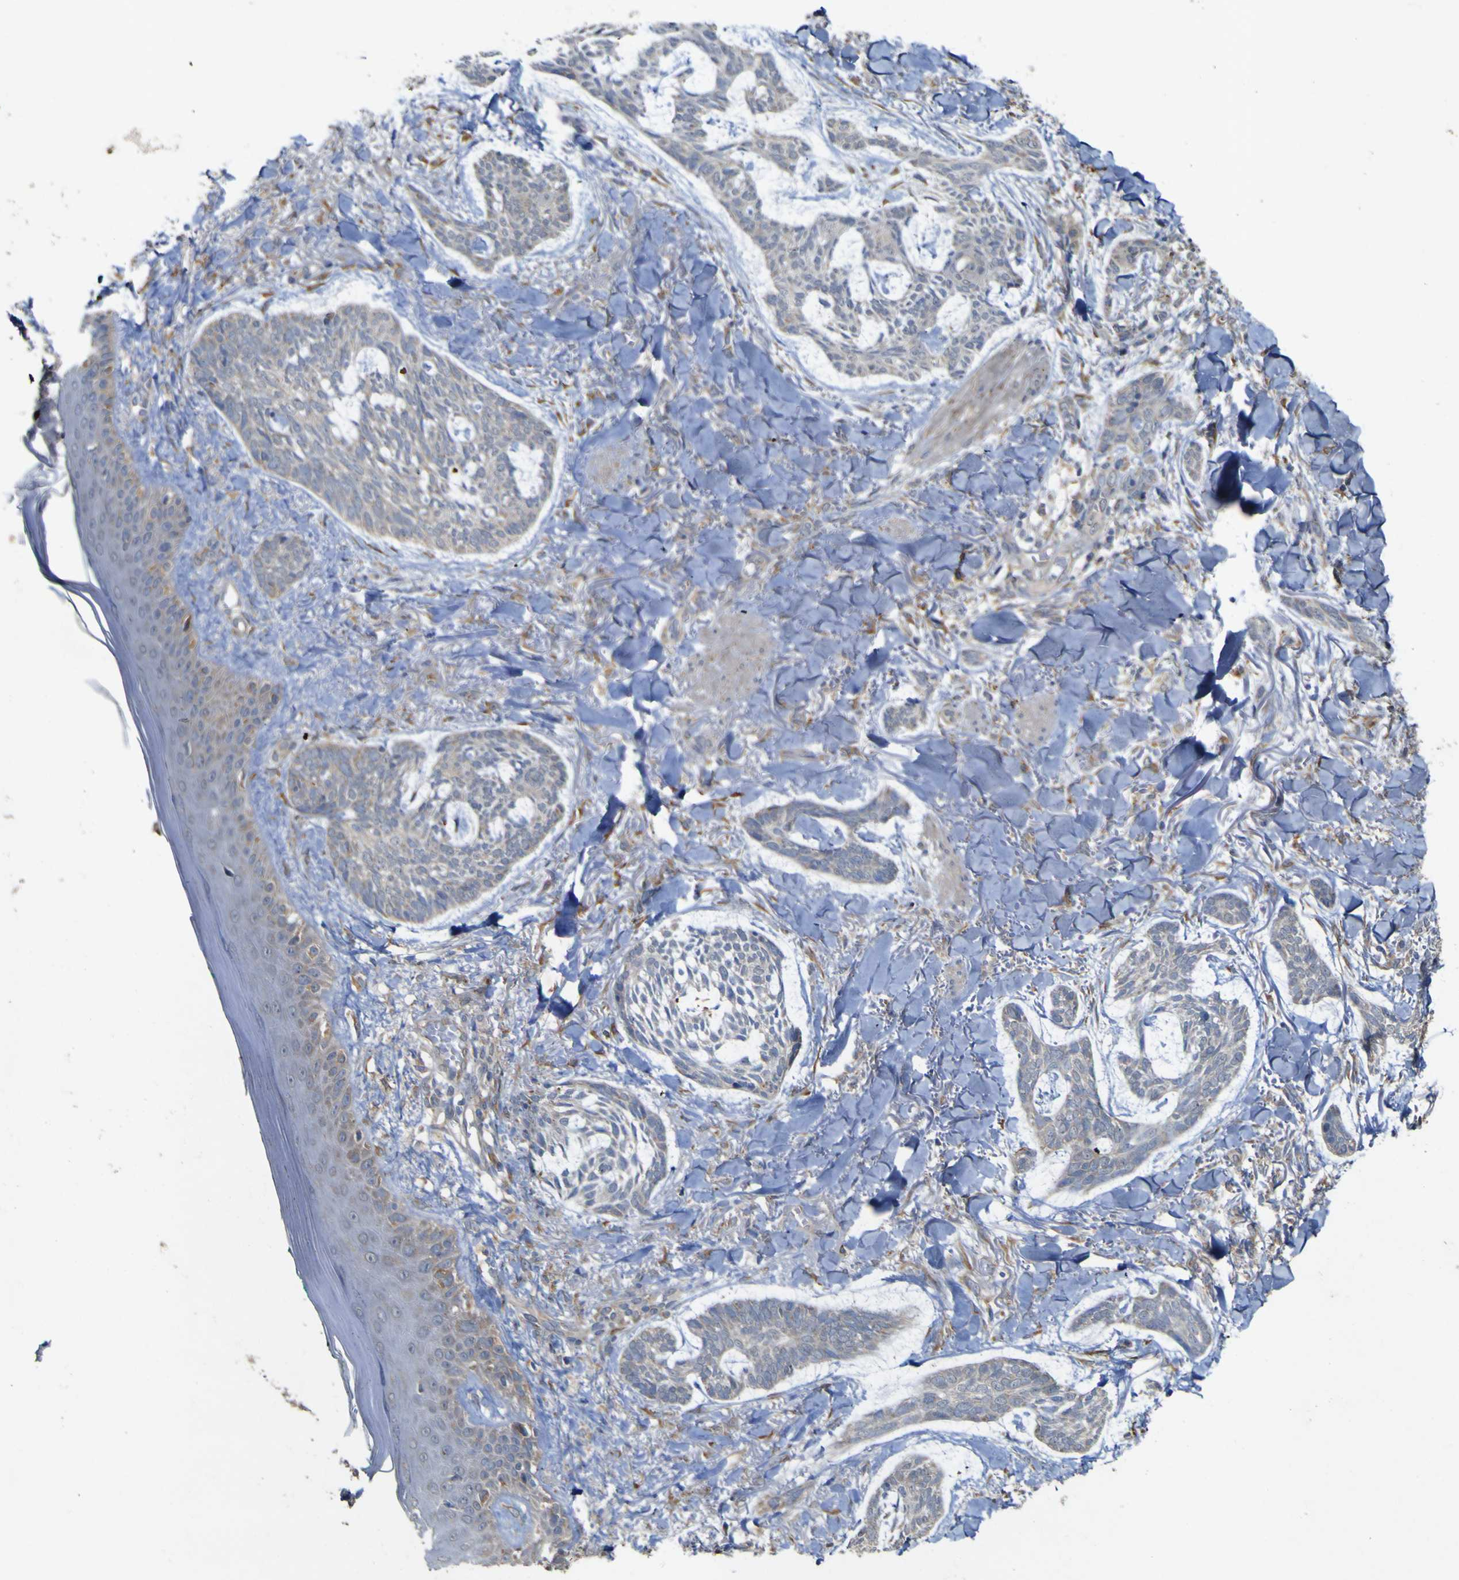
{"staining": {"intensity": "weak", "quantity": "<25%", "location": "cytoplasmic/membranous"}, "tissue": "skin cancer", "cell_type": "Tumor cells", "image_type": "cancer", "snomed": [{"axis": "morphology", "description": "Basal cell carcinoma"}, {"axis": "topography", "description": "Skin"}], "caption": "Tumor cells show no significant staining in skin cancer.", "gene": "IRAK2", "patient": {"sex": "male", "age": 43}}